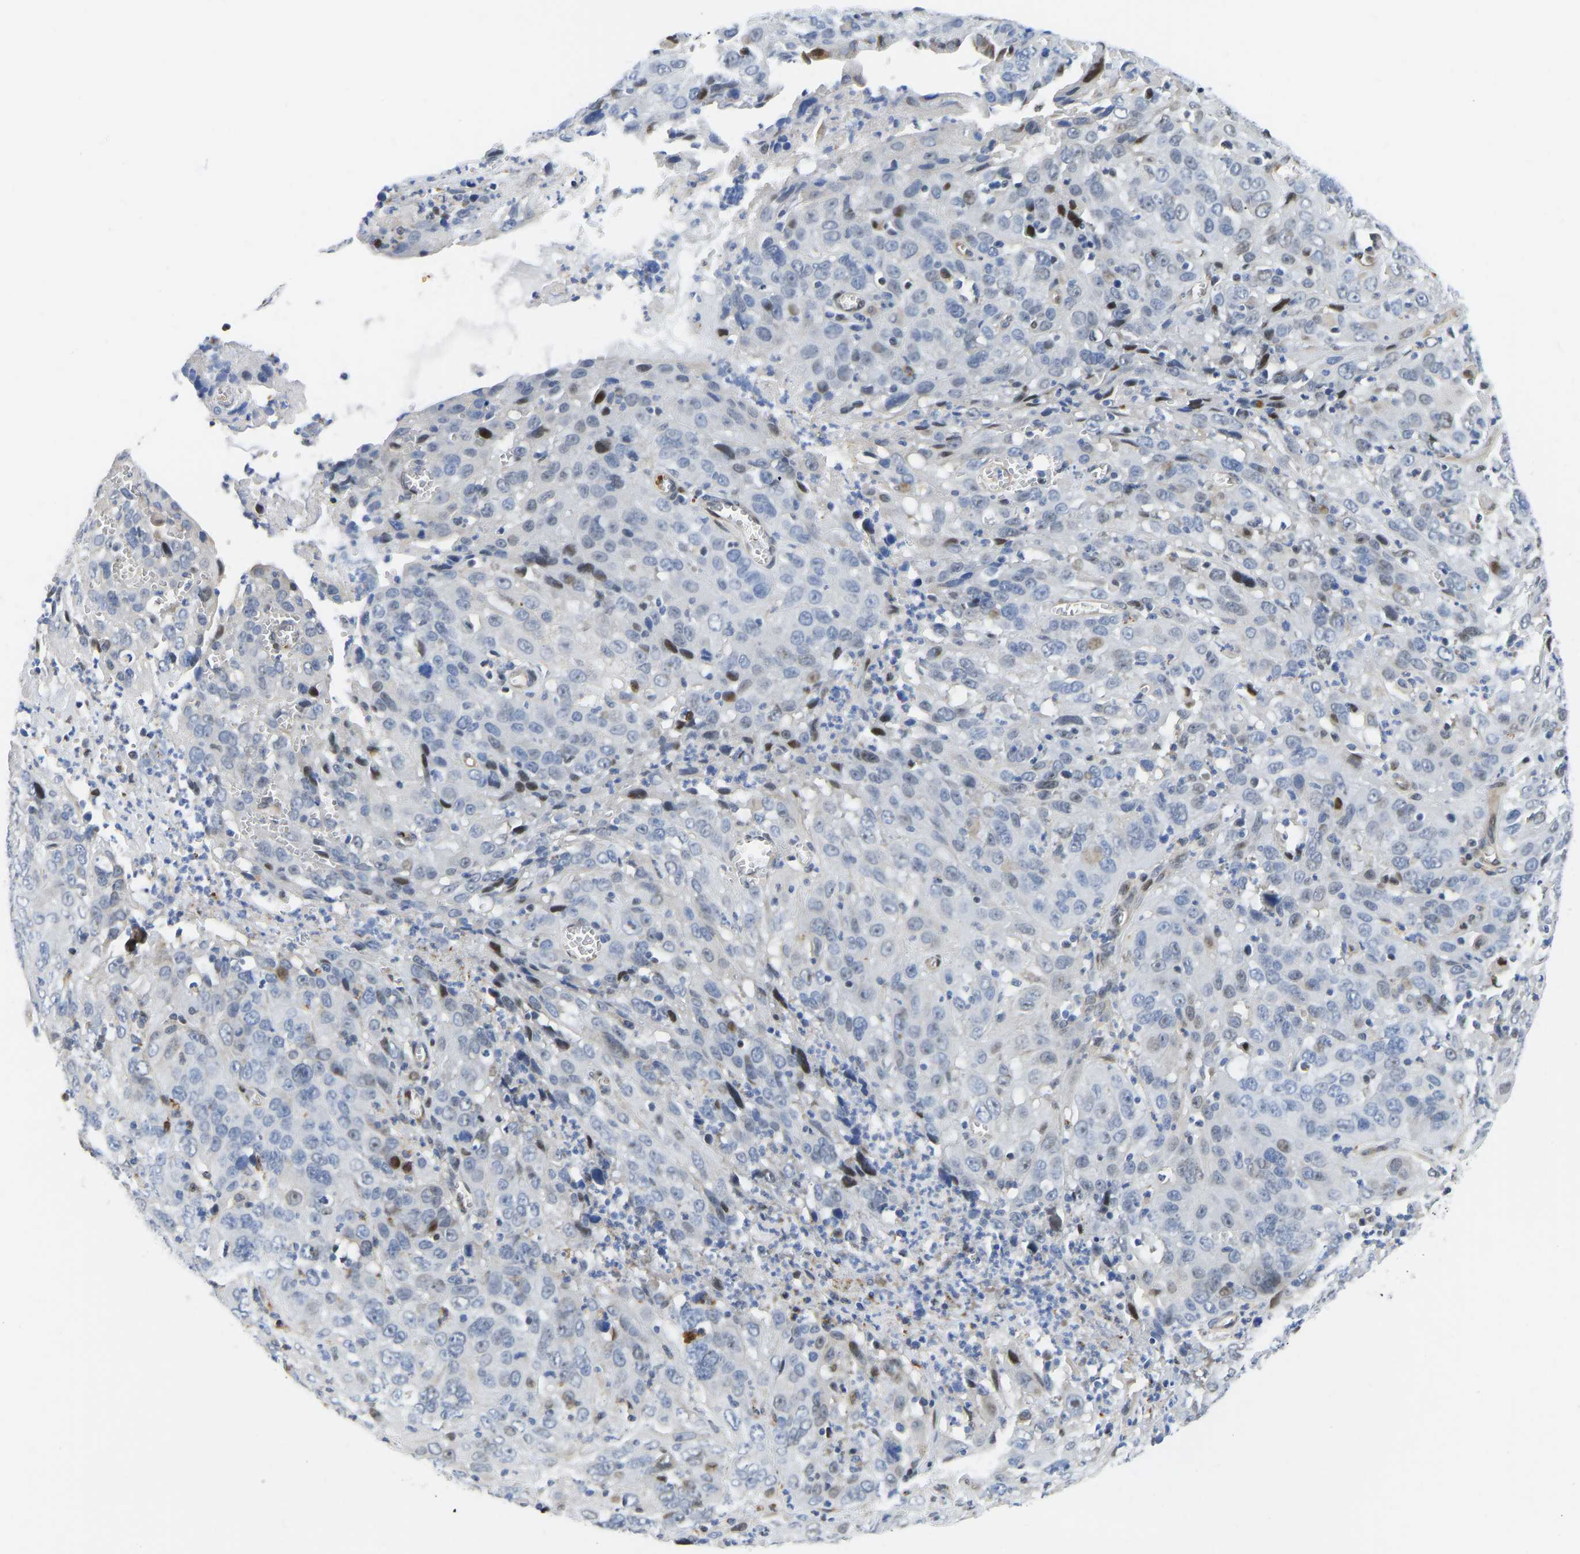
{"staining": {"intensity": "moderate", "quantity": "<25%", "location": "nuclear"}, "tissue": "cervical cancer", "cell_type": "Tumor cells", "image_type": "cancer", "snomed": [{"axis": "morphology", "description": "Squamous cell carcinoma, NOS"}, {"axis": "topography", "description": "Cervix"}], "caption": "Moderate nuclear staining for a protein is present in approximately <25% of tumor cells of cervical cancer using immunohistochemistry.", "gene": "HDAC5", "patient": {"sex": "female", "age": 32}}